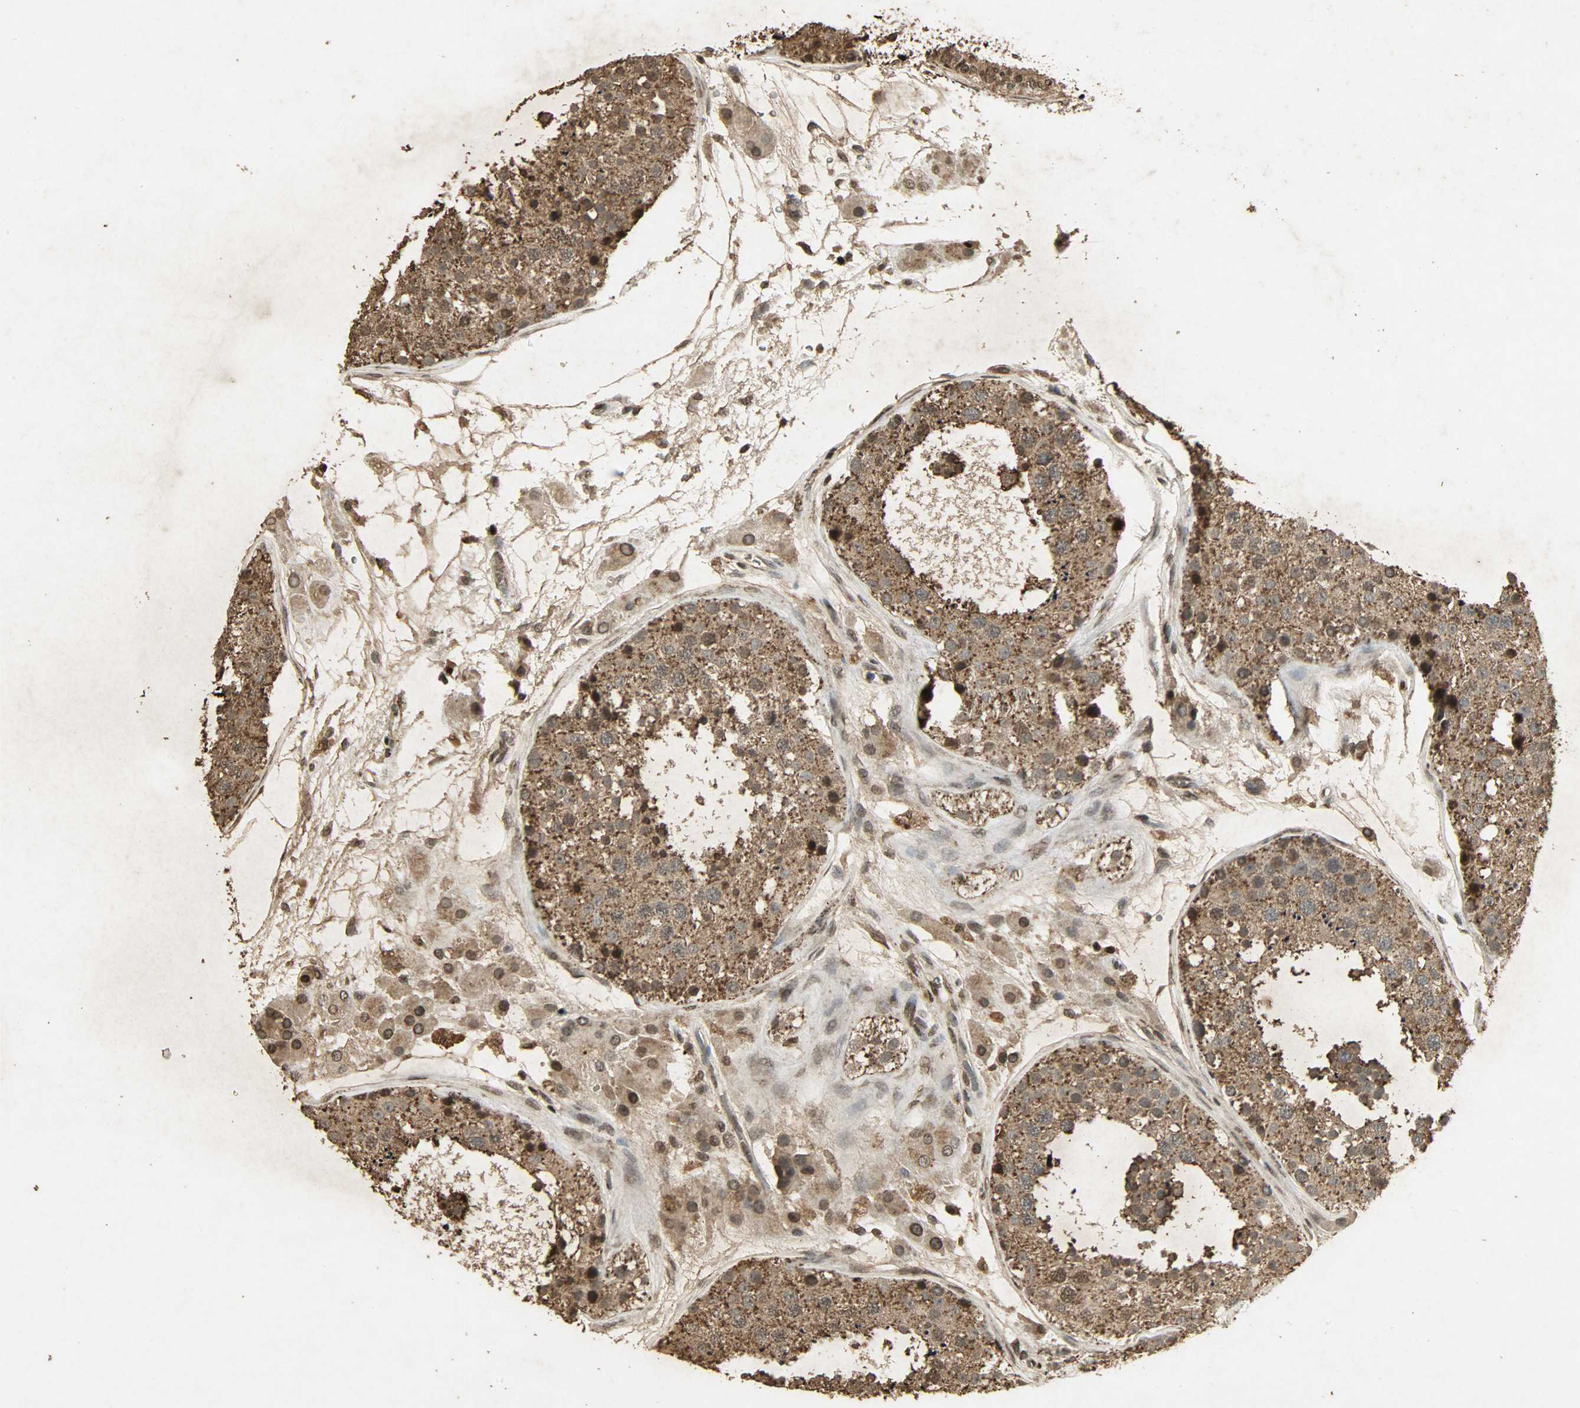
{"staining": {"intensity": "moderate", "quantity": ">75%", "location": "cytoplasmic/membranous,nuclear"}, "tissue": "testis", "cell_type": "Cells in seminiferous ducts", "image_type": "normal", "snomed": [{"axis": "morphology", "description": "Normal tissue, NOS"}, {"axis": "topography", "description": "Testis"}], "caption": "A photomicrograph of testis stained for a protein reveals moderate cytoplasmic/membranous,nuclear brown staining in cells in seminiferous ducts.", "gene": "PPP3R1", "patient": {"sex": "male", "age": 26}}